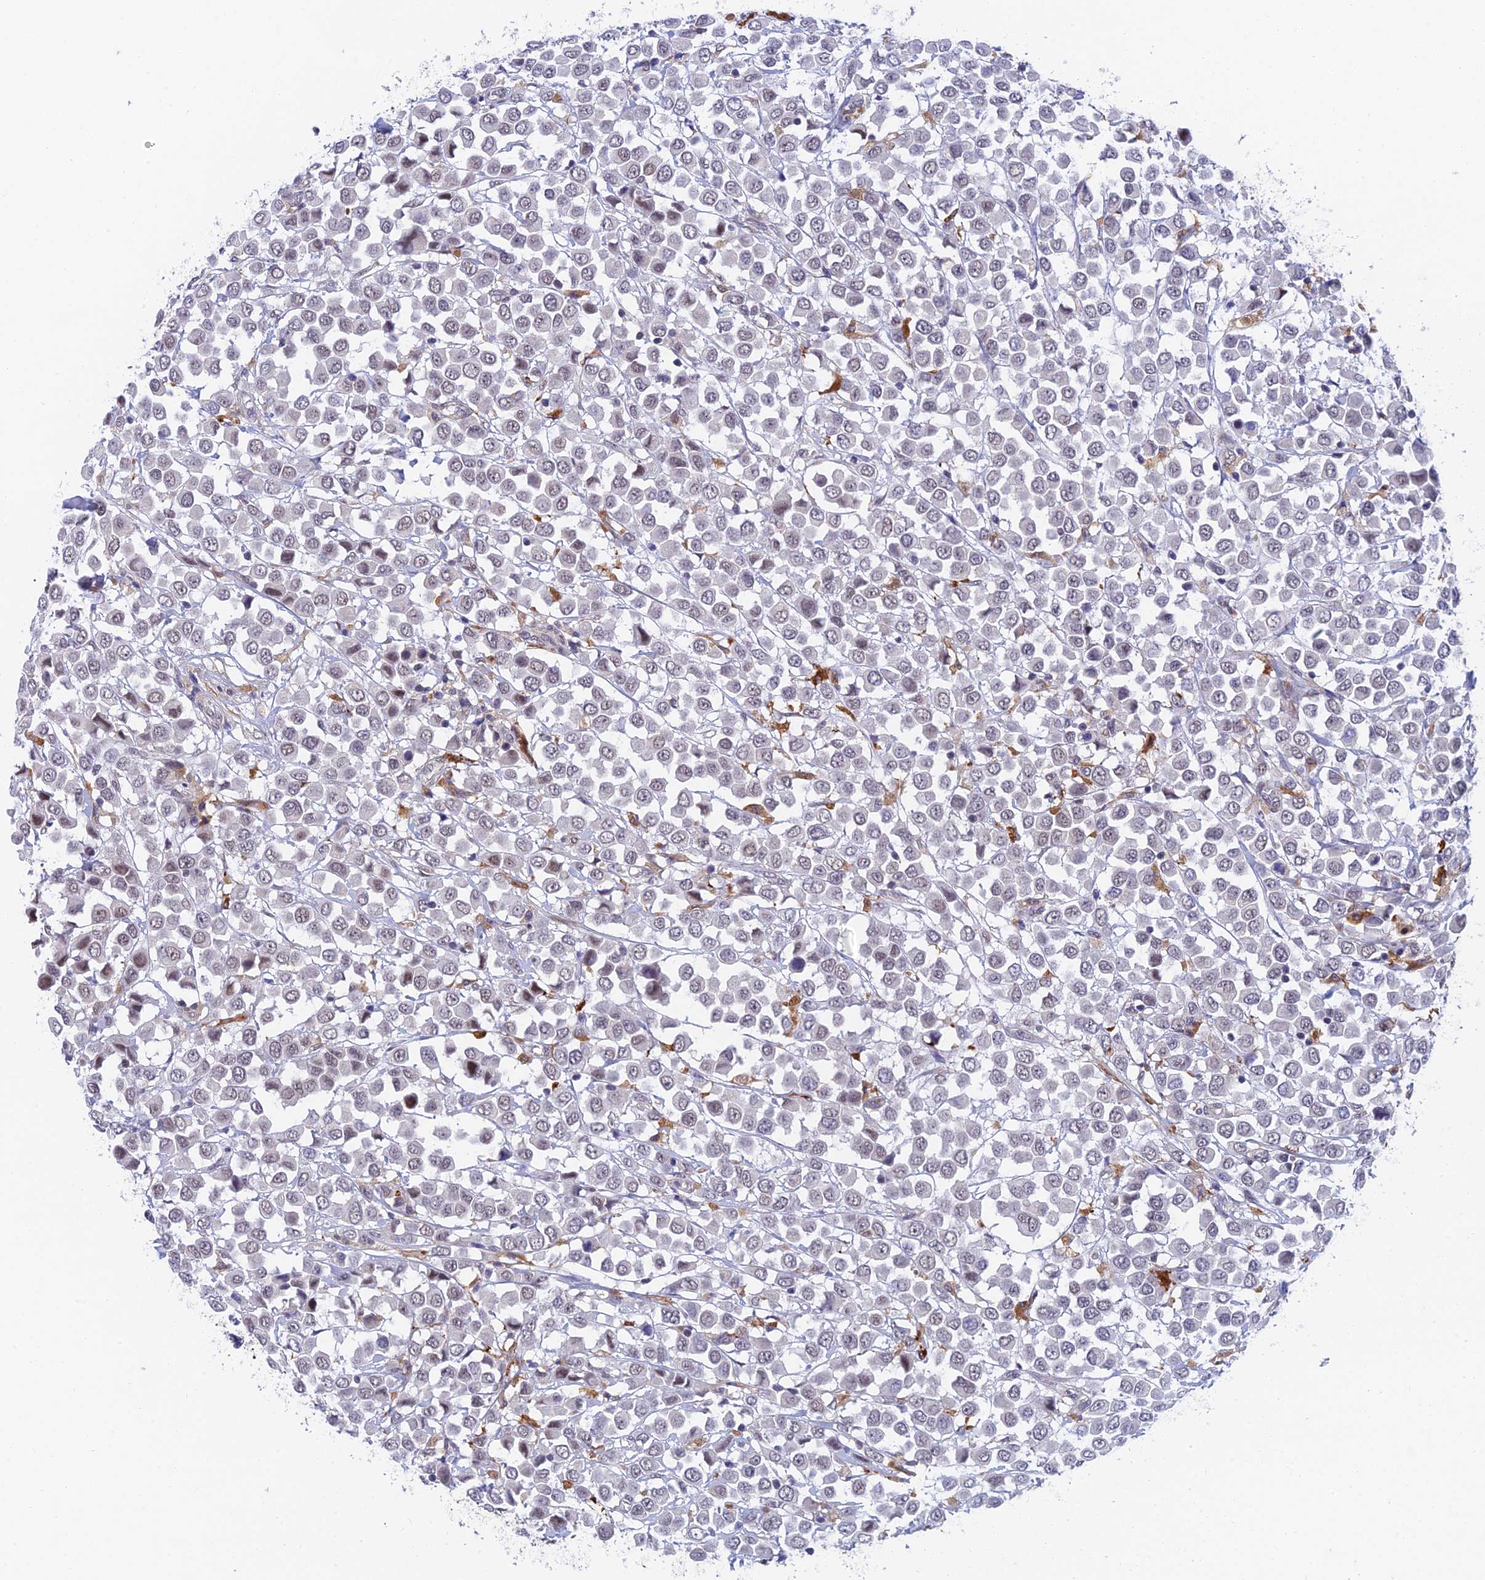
{"staining": {"intensity": "negative", "quantity": "none", "location": "none"}, "tissue": "breast cancer", "cell_type": "Tumor cells", "image_type": "cancer", "snomed": [{"axis": "morphology", "description": "Duct carcinoma"}, {"axis": "topography", "description": "Breast"}], "caption": "Tumor cells are negative for protein expression in human breast cancer.", "gene": "NSMCE1", "patient": {"sex": "female", "age": 61}}